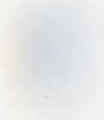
{"staining": {"intensity": "negative", "quantity": "none", "location": "none"}, "tissue": "oral mucosa", "cell_type": "Squamous epithelial cells", "image_type": "normal", "snomed": [{"axis": "morphology", "description": "Normal tissue, NOS"}, {"axis": "topography", "description": "Oral tissue"}], "caption": "Human oral mucosa stained for a protein using immunohistochemistry (IHC) demonstrates no positivity in squamous epithelial cells.", "gene": "TMEM52B", "patient": {"sex": "female", "age": 40}}